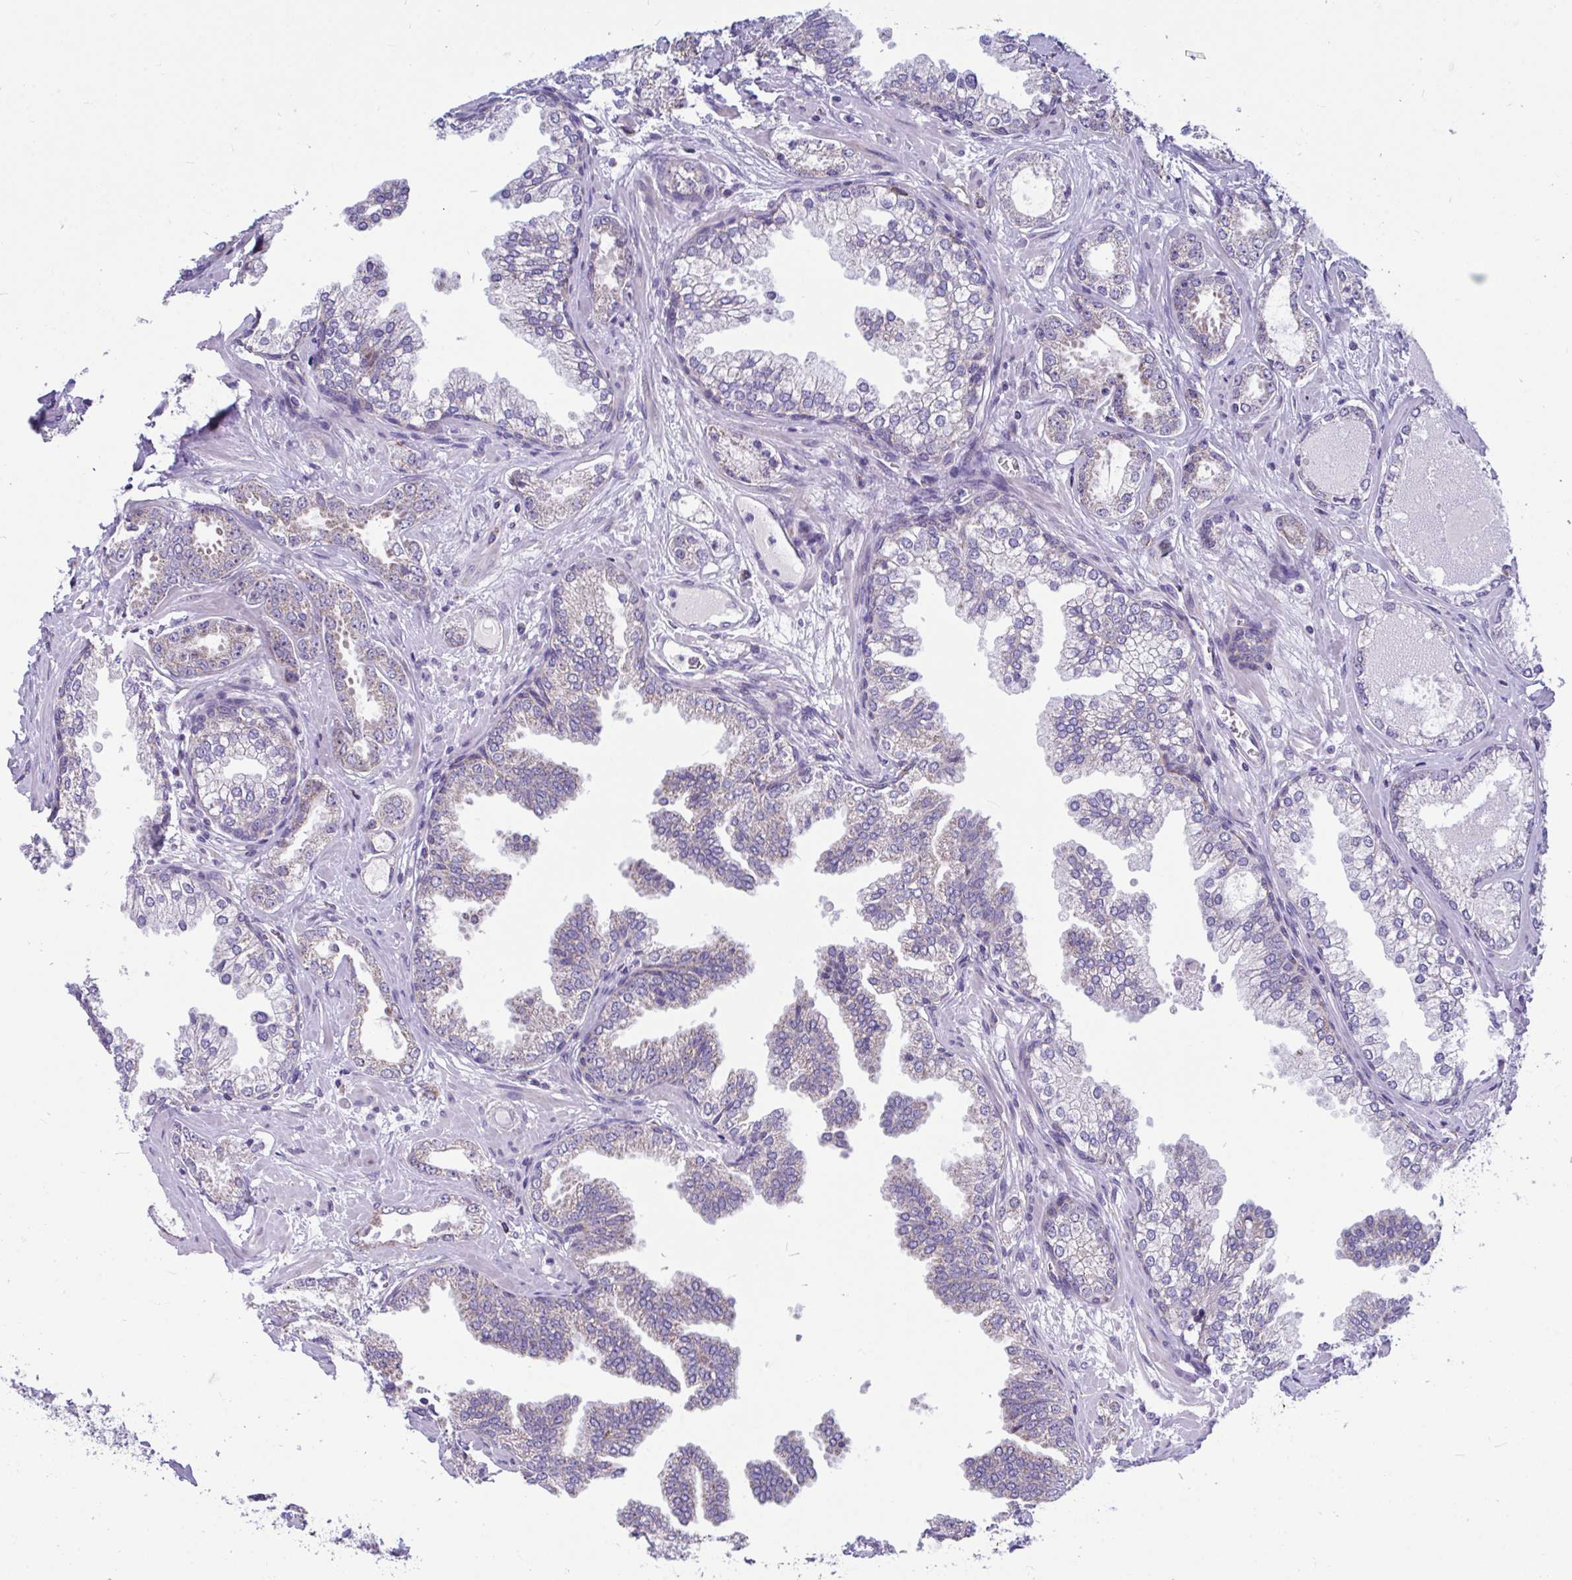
{"staining": {"intensity": "weak", "quantity": "25%-75%", "location": "cytoplasmic/membranous"}, "tissue": "prostate cancer", "cell_type": "Tumor cells", "image_type": "cancer", "snomed": [{"axis": "morphology", "description": "Adenocarcinoma, Medium grade"}, {"axis": "topography", "description": "Prostate"}], "caption": "The histopathology image displays staining of prostate cancer (medium-grade adenocarcinoma), revealing weak cytoplasmic/membranous protein staining (brown color) within tumor cells.", "gene": "OR13A1", "patient": {"sex": "male", "age": 57}}